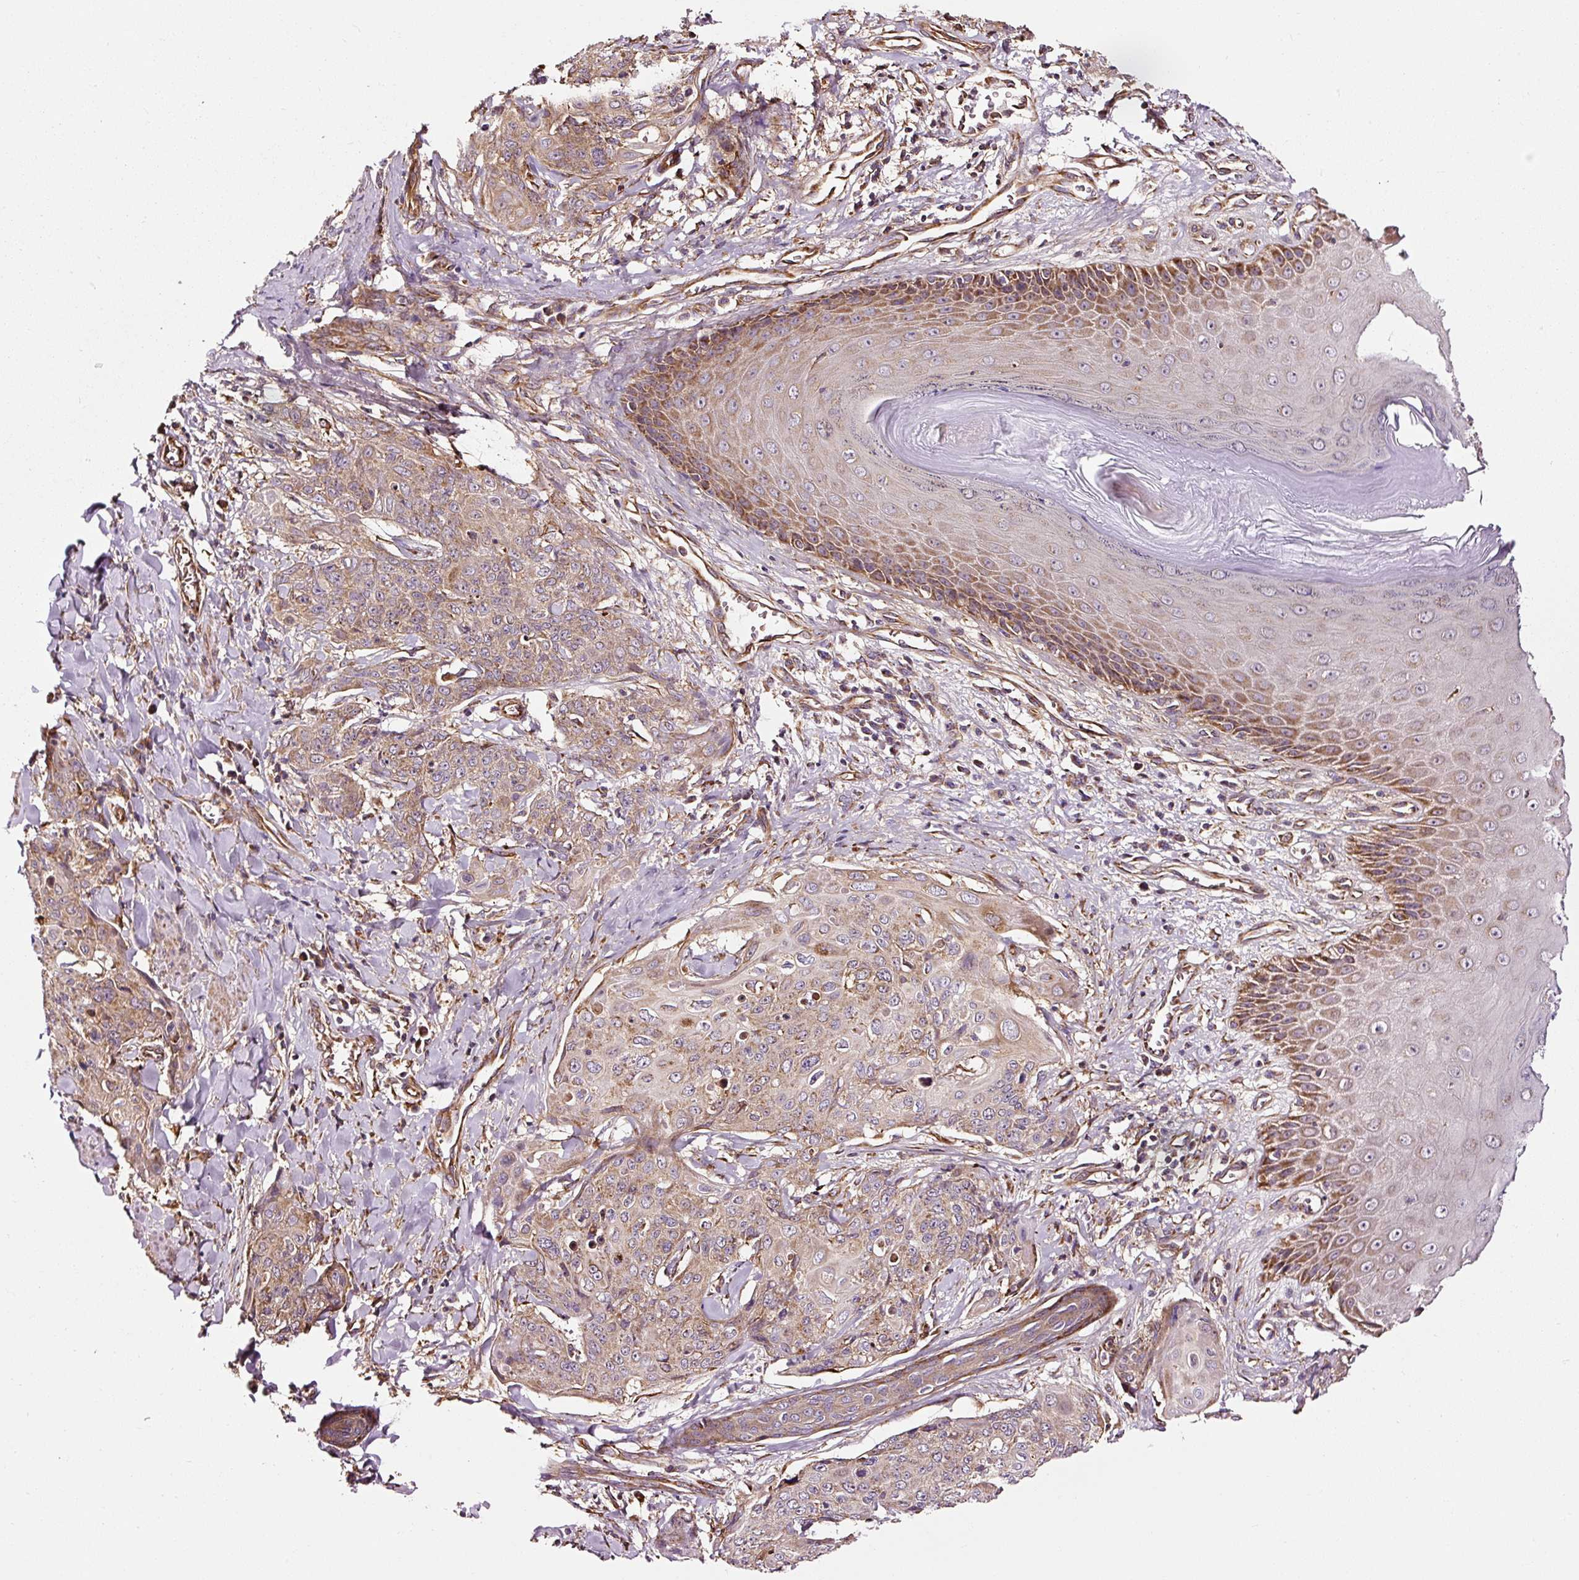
{"staining": {"intensity": "moderate", "quantity": ">75%", "location": "cytoplasmic/membranous"}, "tissue": "skin cancer", "cell_type": "Tumor cells", "image_type": "cancer", "snomed": [{"axis": "morphology", "description": "Squamous cell carcinoma, NOS"}, {"axis": "topography", "description": "Skin"}, {"axis": "topography", "description": "Vulva"}], "caption": "This histopathology image demonstrates immunohistochemistry (IHC) staining of squamous cell carcinoma (skin), with medium moderate cytoplasmic/membranous positivity in approximately >75% of tumor cells.", "gene": "ISCU", "patient": {"sex": "female", "age": 85}}